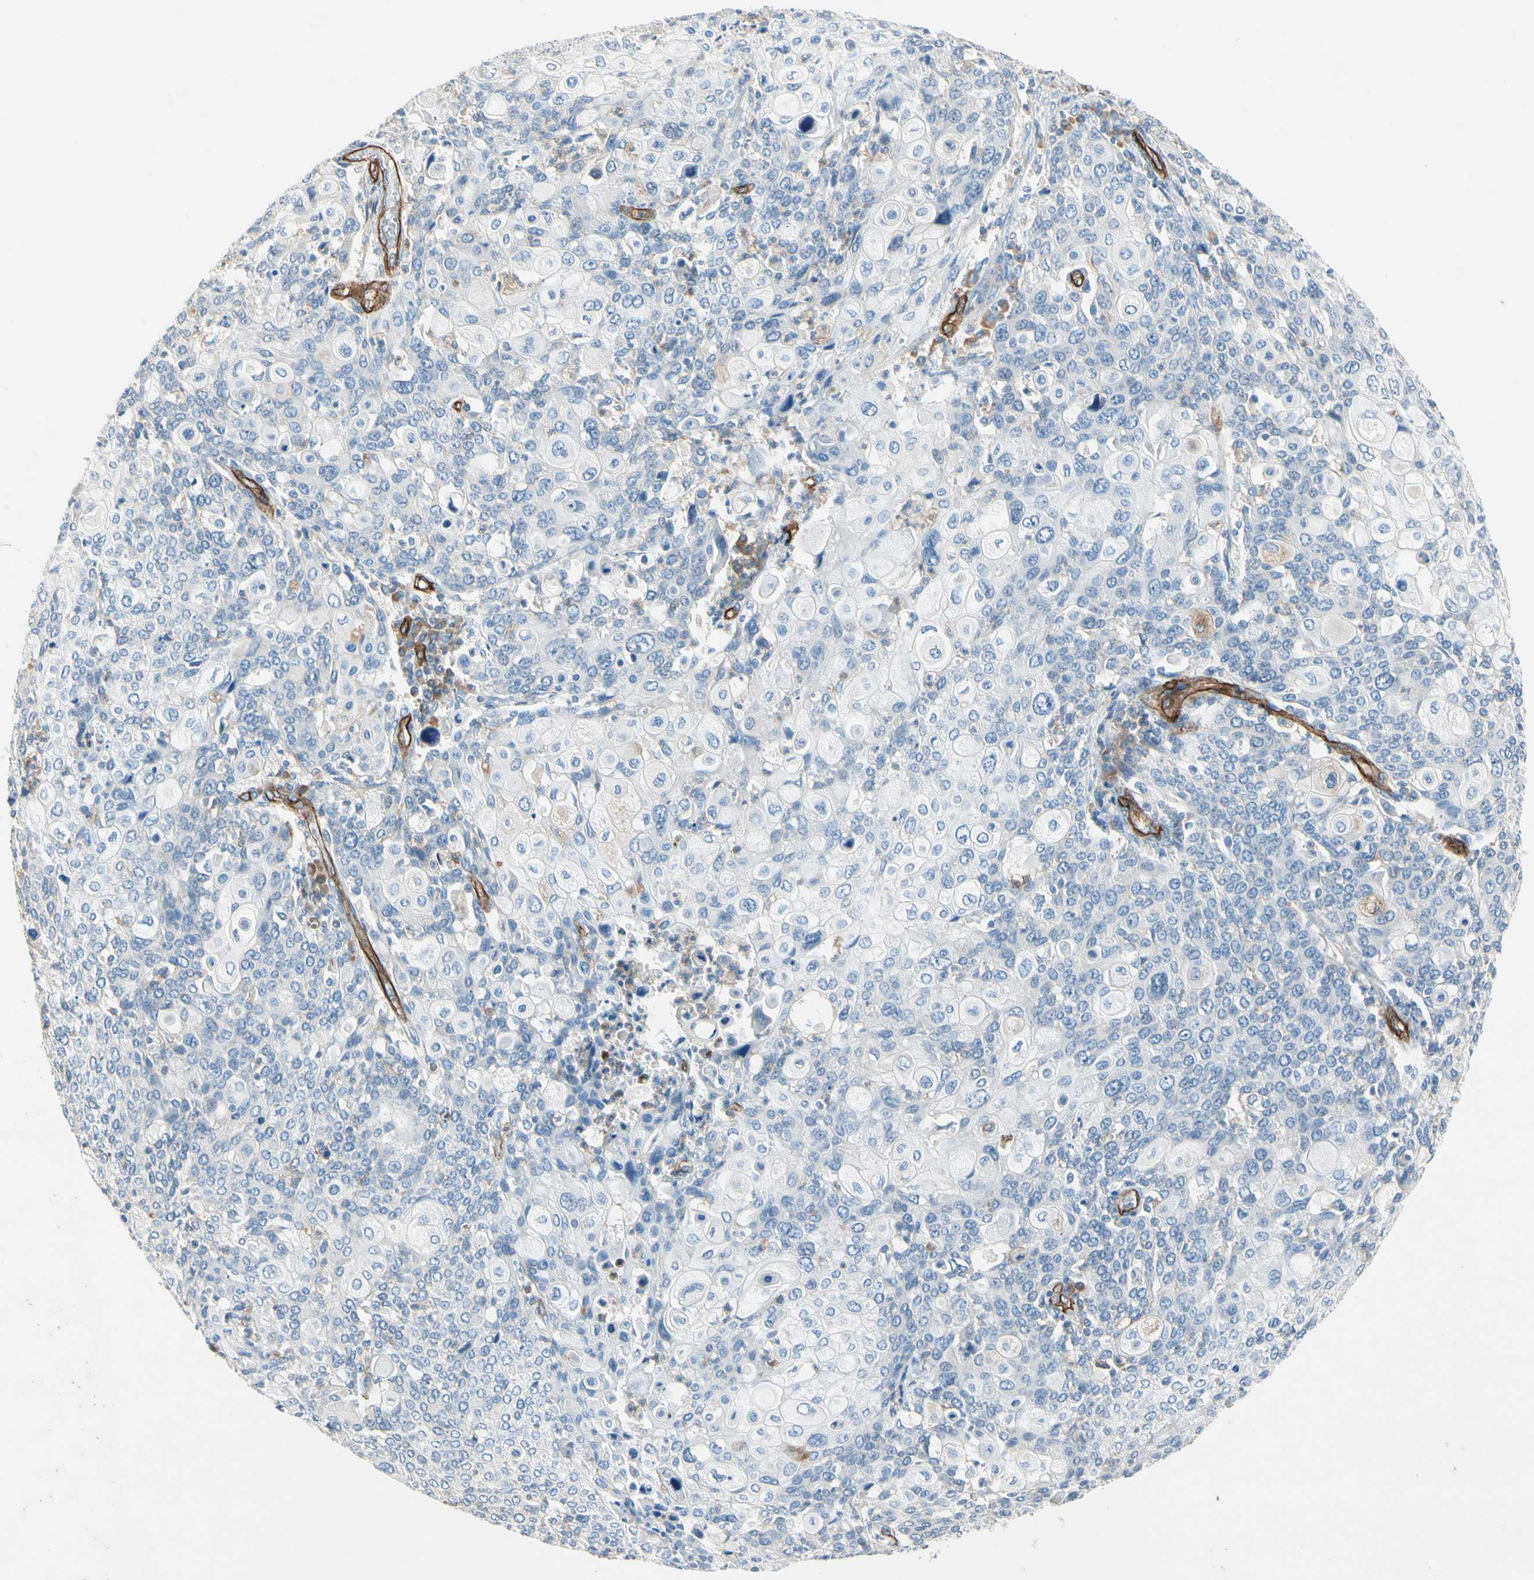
{"staining": {"intensity": "negative", "quantity": "none", "location": "none"}, "tissue": "cervical cancer", "cell_type": "Tumor cells", "image_type": "cancer", "snomed": [{"axis": "morphology", "description": "Squamous cell carcinoma, NOS"}, {"axis": "topography", "description": "Cervix"}], "caption": "Immunohistochemistry image of squamous cell carcinoma (cervical) stained for a protein (brown), which reveals no staining in tumor cells. The staining is performed using DAB brown chromogen with nuclei counter-stained in using hematoxylin.", "gene": "CD93", "patient": {"sex": "female", "age": 40}}